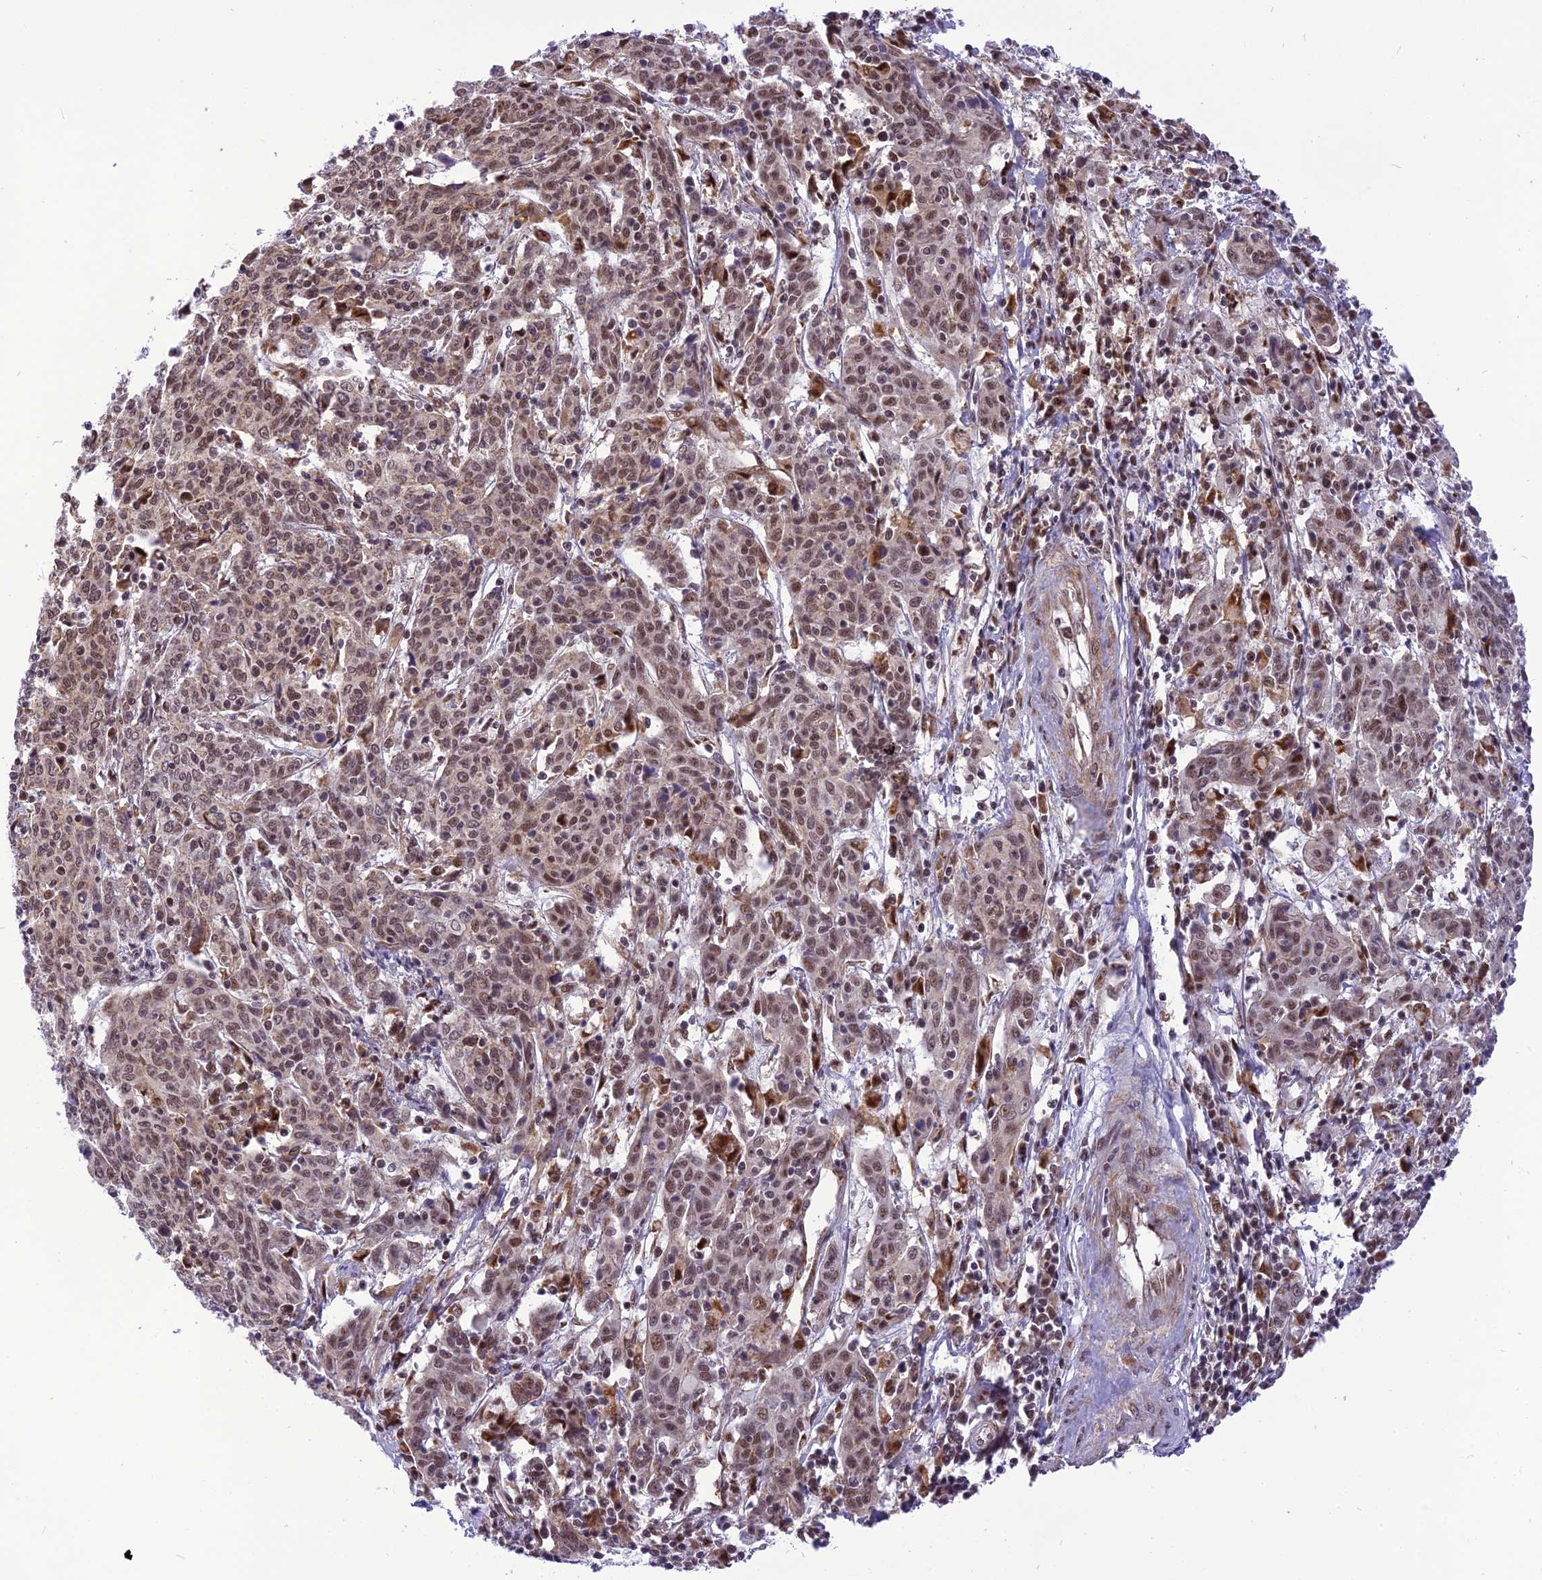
{"staining": {"intensity": "moderate", "quantity": ">75%", "location": "cytoplasmic/membranous,nuclear"}, "tissue": "cervical cancer", "cell_type": "Tumor cells", "image_type": "cancer", "snomed": [{"axis": "morphology", "description": "Squamous cell carcinoma, NOS"}, {"axis": "topography", "description": "Cervix"}], "caption": "Protein staining by immunohistochemistry demonstrates moderate cytoplasmic/membranous and nuclear positivity in about >75% of tumor cells in cervical cancer.", "gene": "CMC1", "patient": {"sex": "female", "age": 67}}